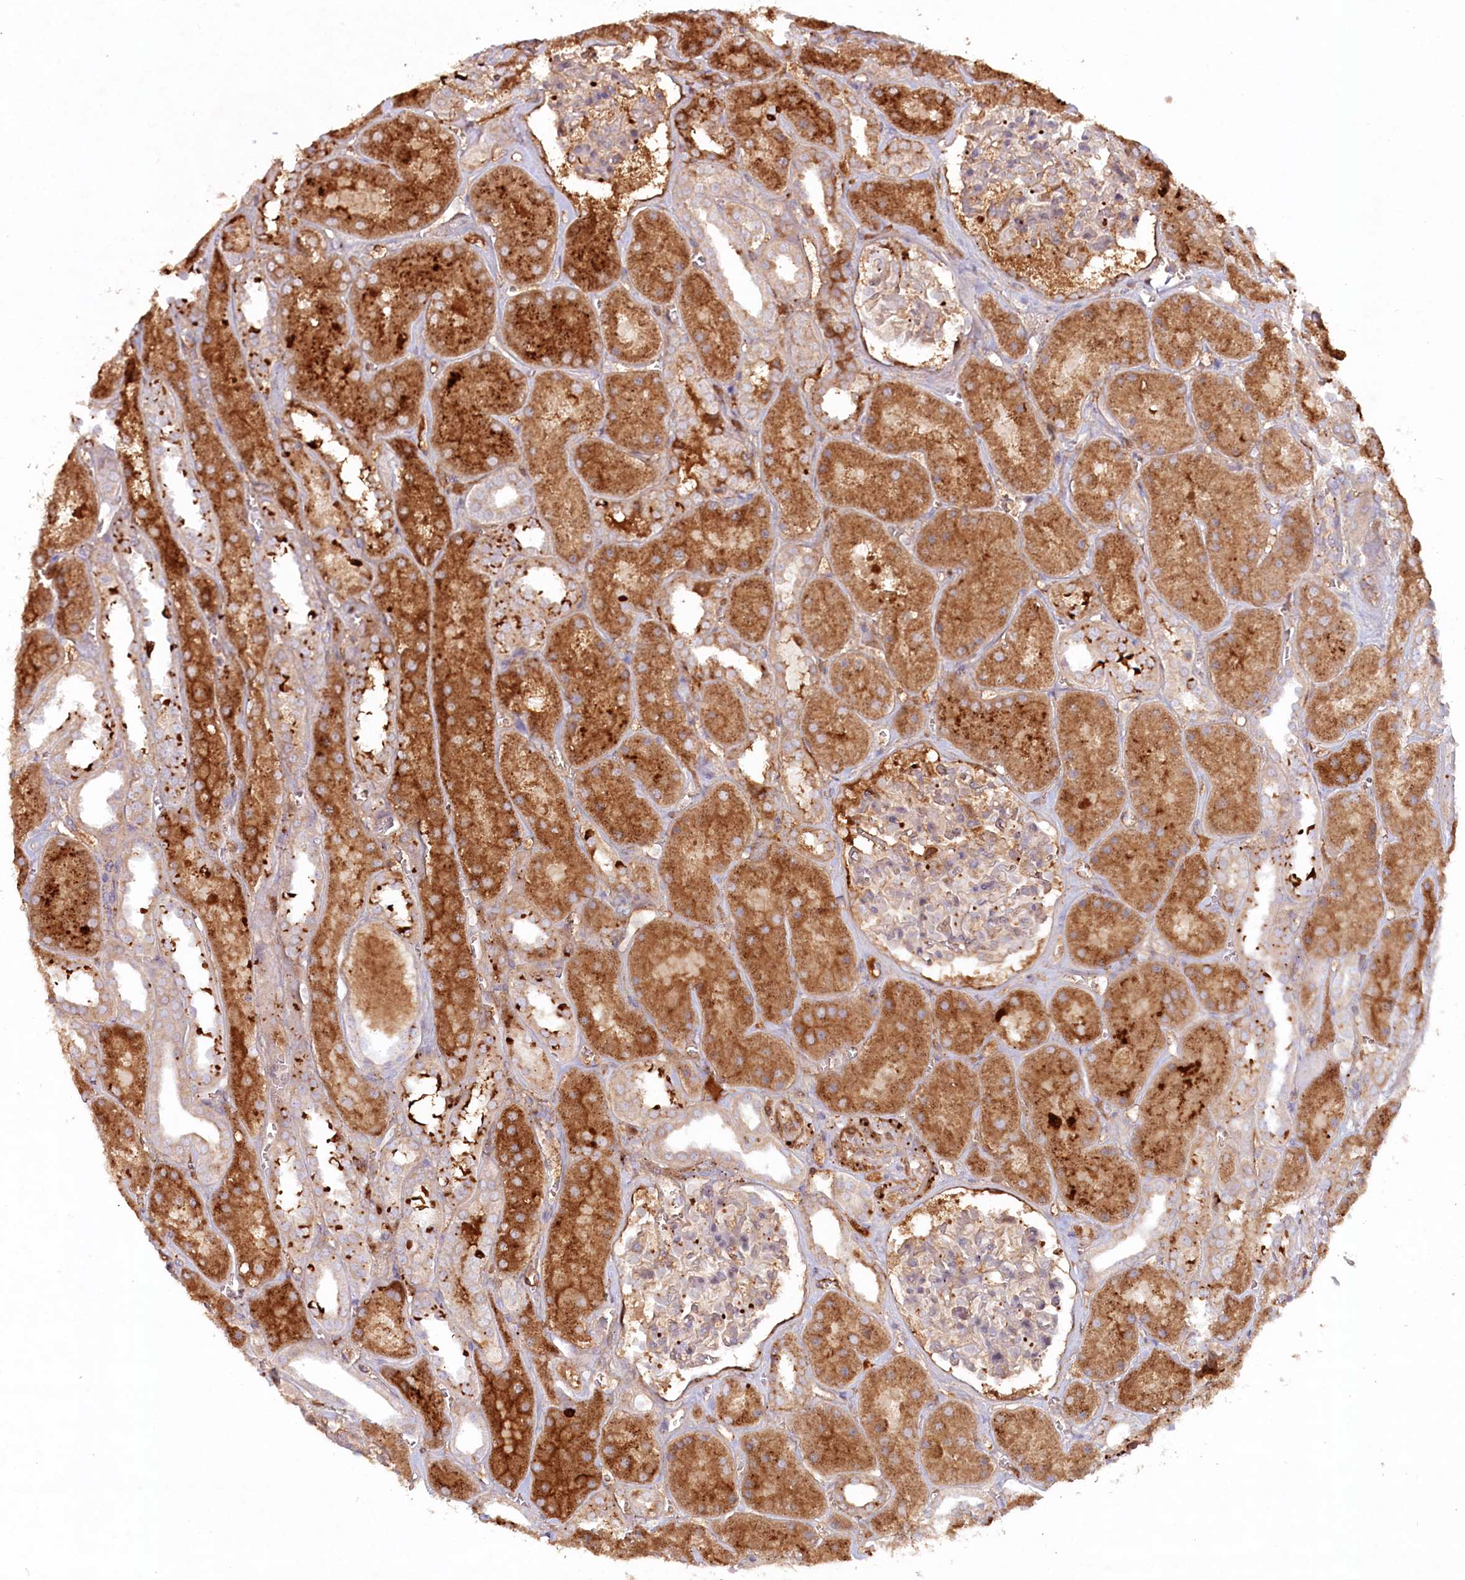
{"staining": {"intensity": "moderate", "quantity": "<25%", "location": "cytoplasmic/membranous"}, "tissue": "kidney", "cell_type": "Cells in glomeruli", "image_type": "normal", "snomed": [{"axis": "morphology", "description": "Normal tissue, NOS"}, {"axis": "topography", "description": "Kidney"}], "caption": "Protein staining demonstrates moderate cytoplasmic/membranous positivity in about <25% of cells in glomeruli in unremarkable kidney. Using DAB (3,3'-diaminobenzidine) (brown) and hematoxylin (blue) stains, captured at high magnification using brightfield microscopy.", "gene": "PSAPL1", "patient": {"sex": "female", "age": 41}}